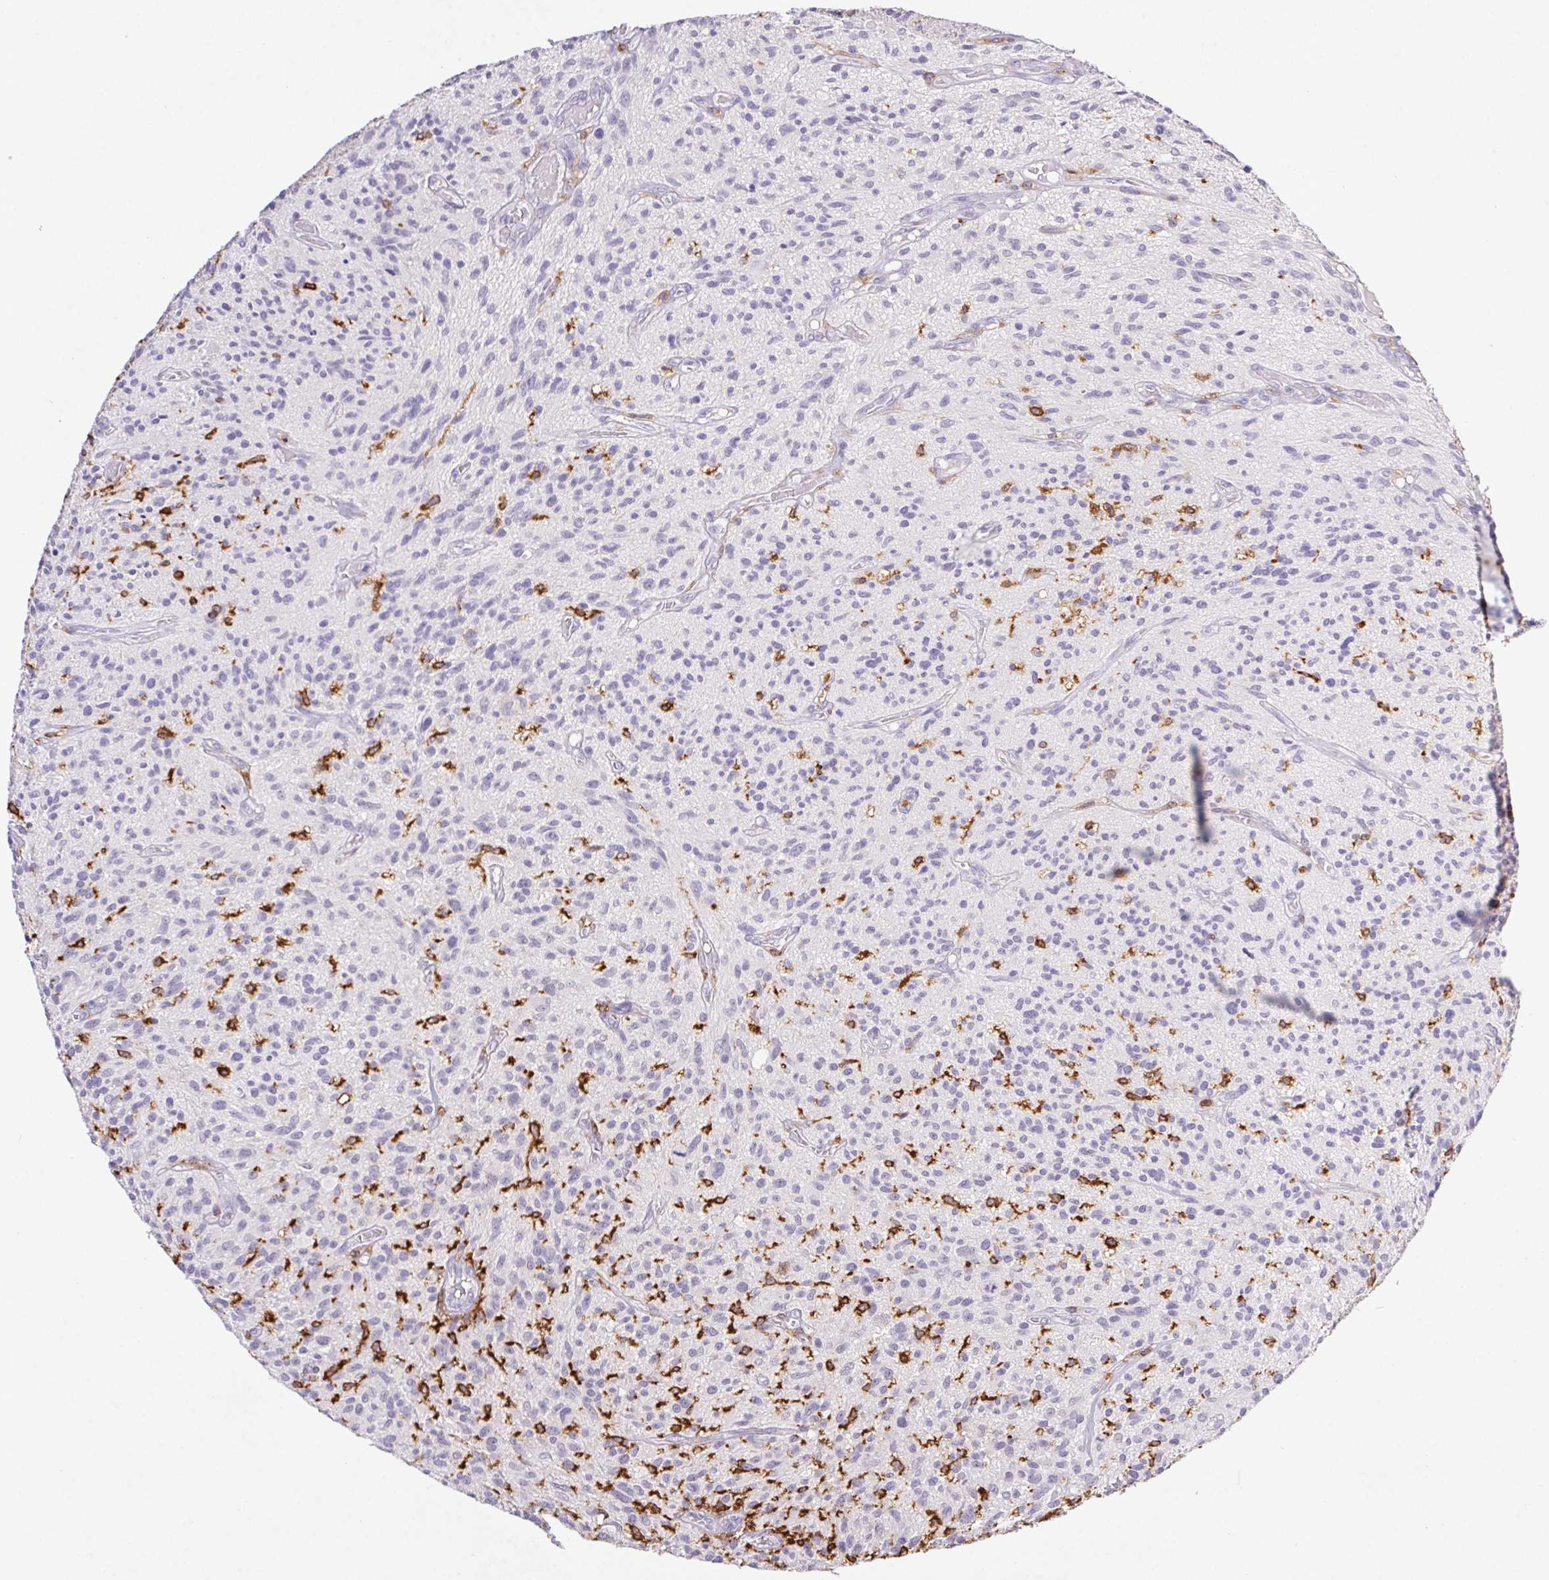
{"staining": {"intensity": "negative", "quantity": "none", "location": "none"}, "tissue": "glioma", "cell_type": "Tumor cells", "image_type": "cancer", "snomed": [{"axis": "morphology", "description": "Glioma, malignant, High grade"}, {"axis": "topography", "description": "Brain"}], "caption": "Glioma stained for a protein using immunohistochemistry (IHC) displays no positivity tumor cells.", "gene": "APBB1IP", "patient": {"sex": "male", "age": 75}}